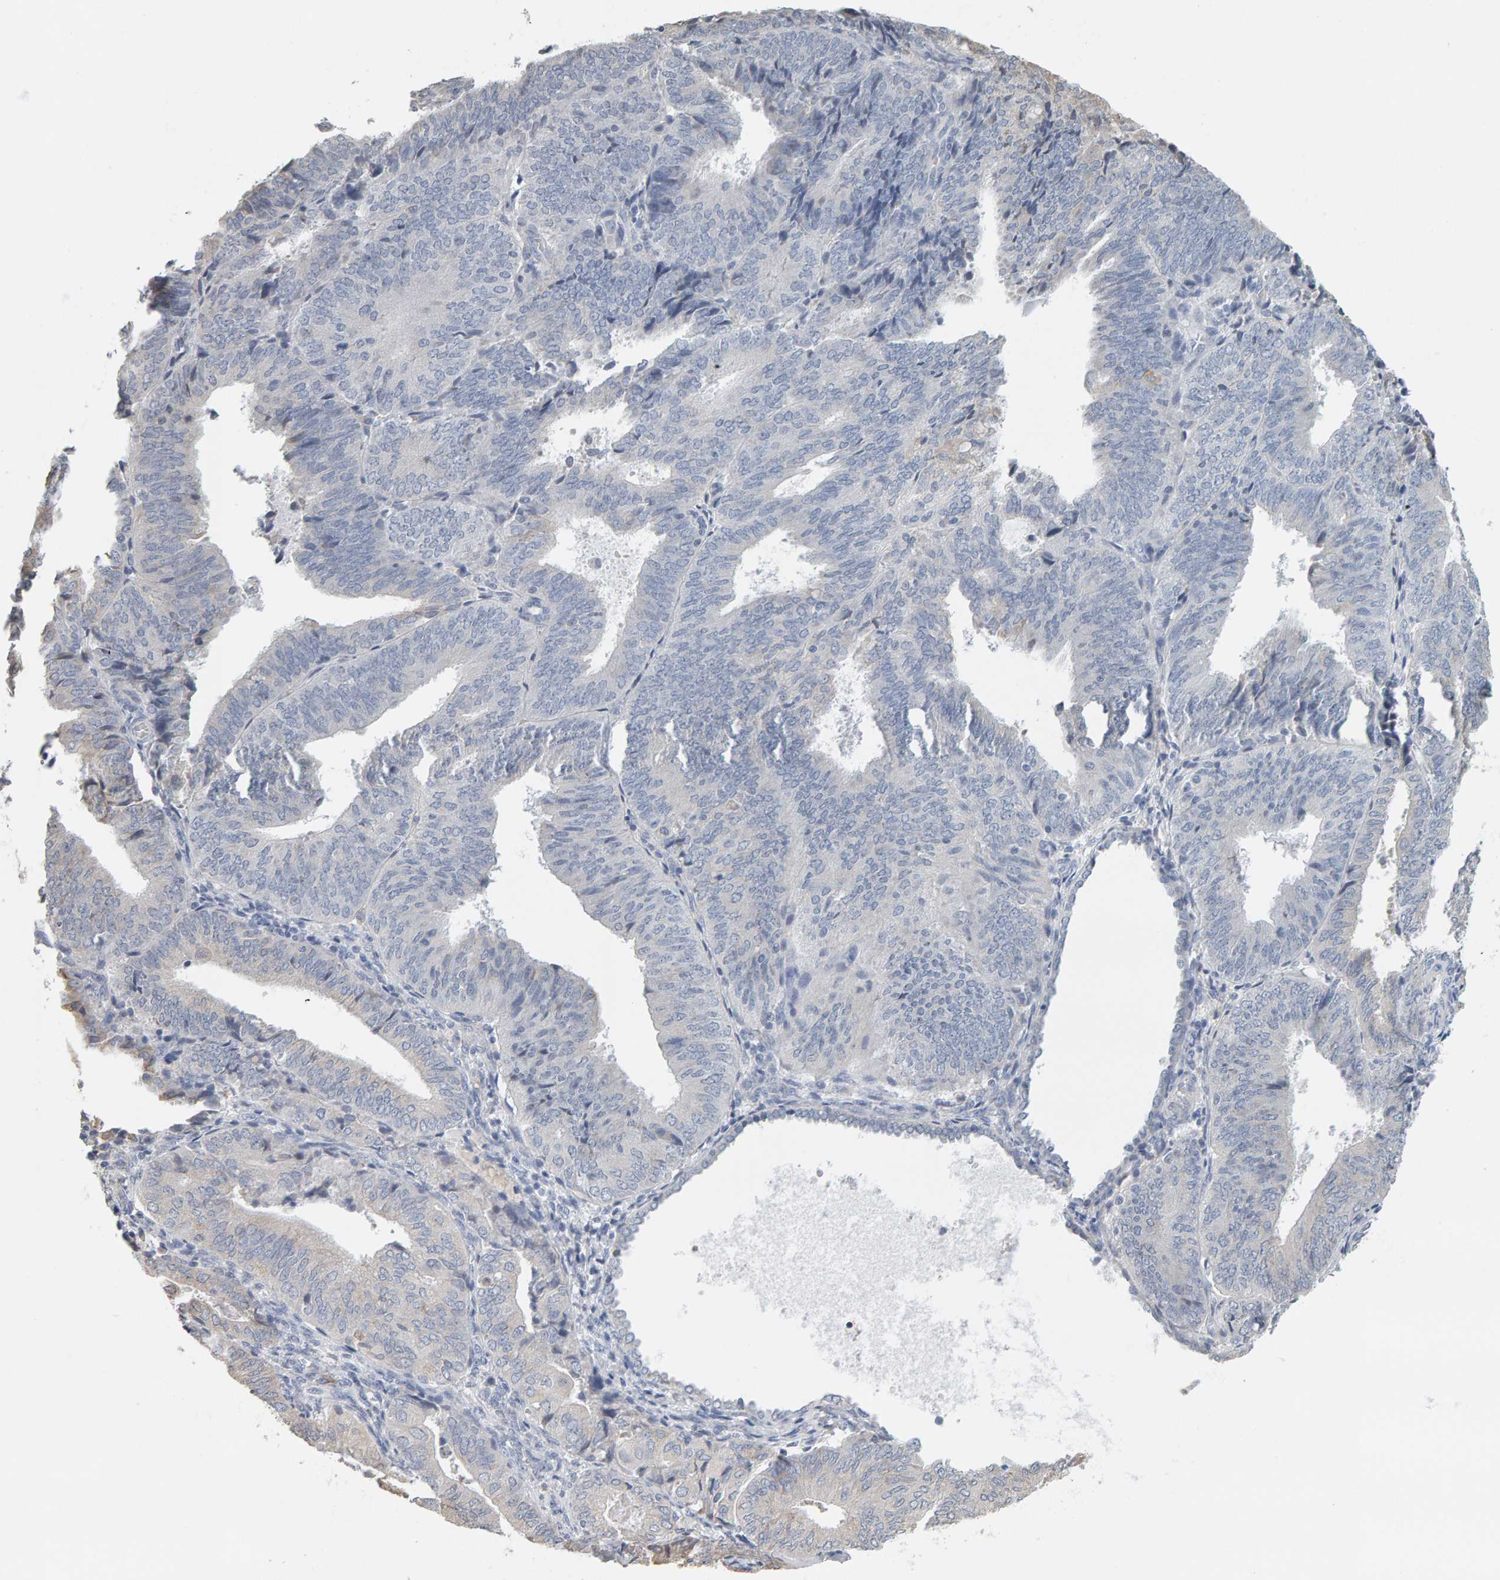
{"staining": {"intensity": "negative", "quantity": "none", "location": "none"}, "tissue": "endometrial cancer", "cell_type": "Tumor cells", "image_type": "cancer", "snomed": [{"axis": "morphology", "description": "Adenocarcinoma, NOS"}, {"axis": "topography", "description": "Endometrium"}], "caption": "Immunohistochemical staining of human endometrial cancer reveals no significant expression in tumor cells. (DAB immunohistochemistry (IHC), high magnification).", "gene": "ADHFE1", "patient": {"sex": "female", "age": 81}}